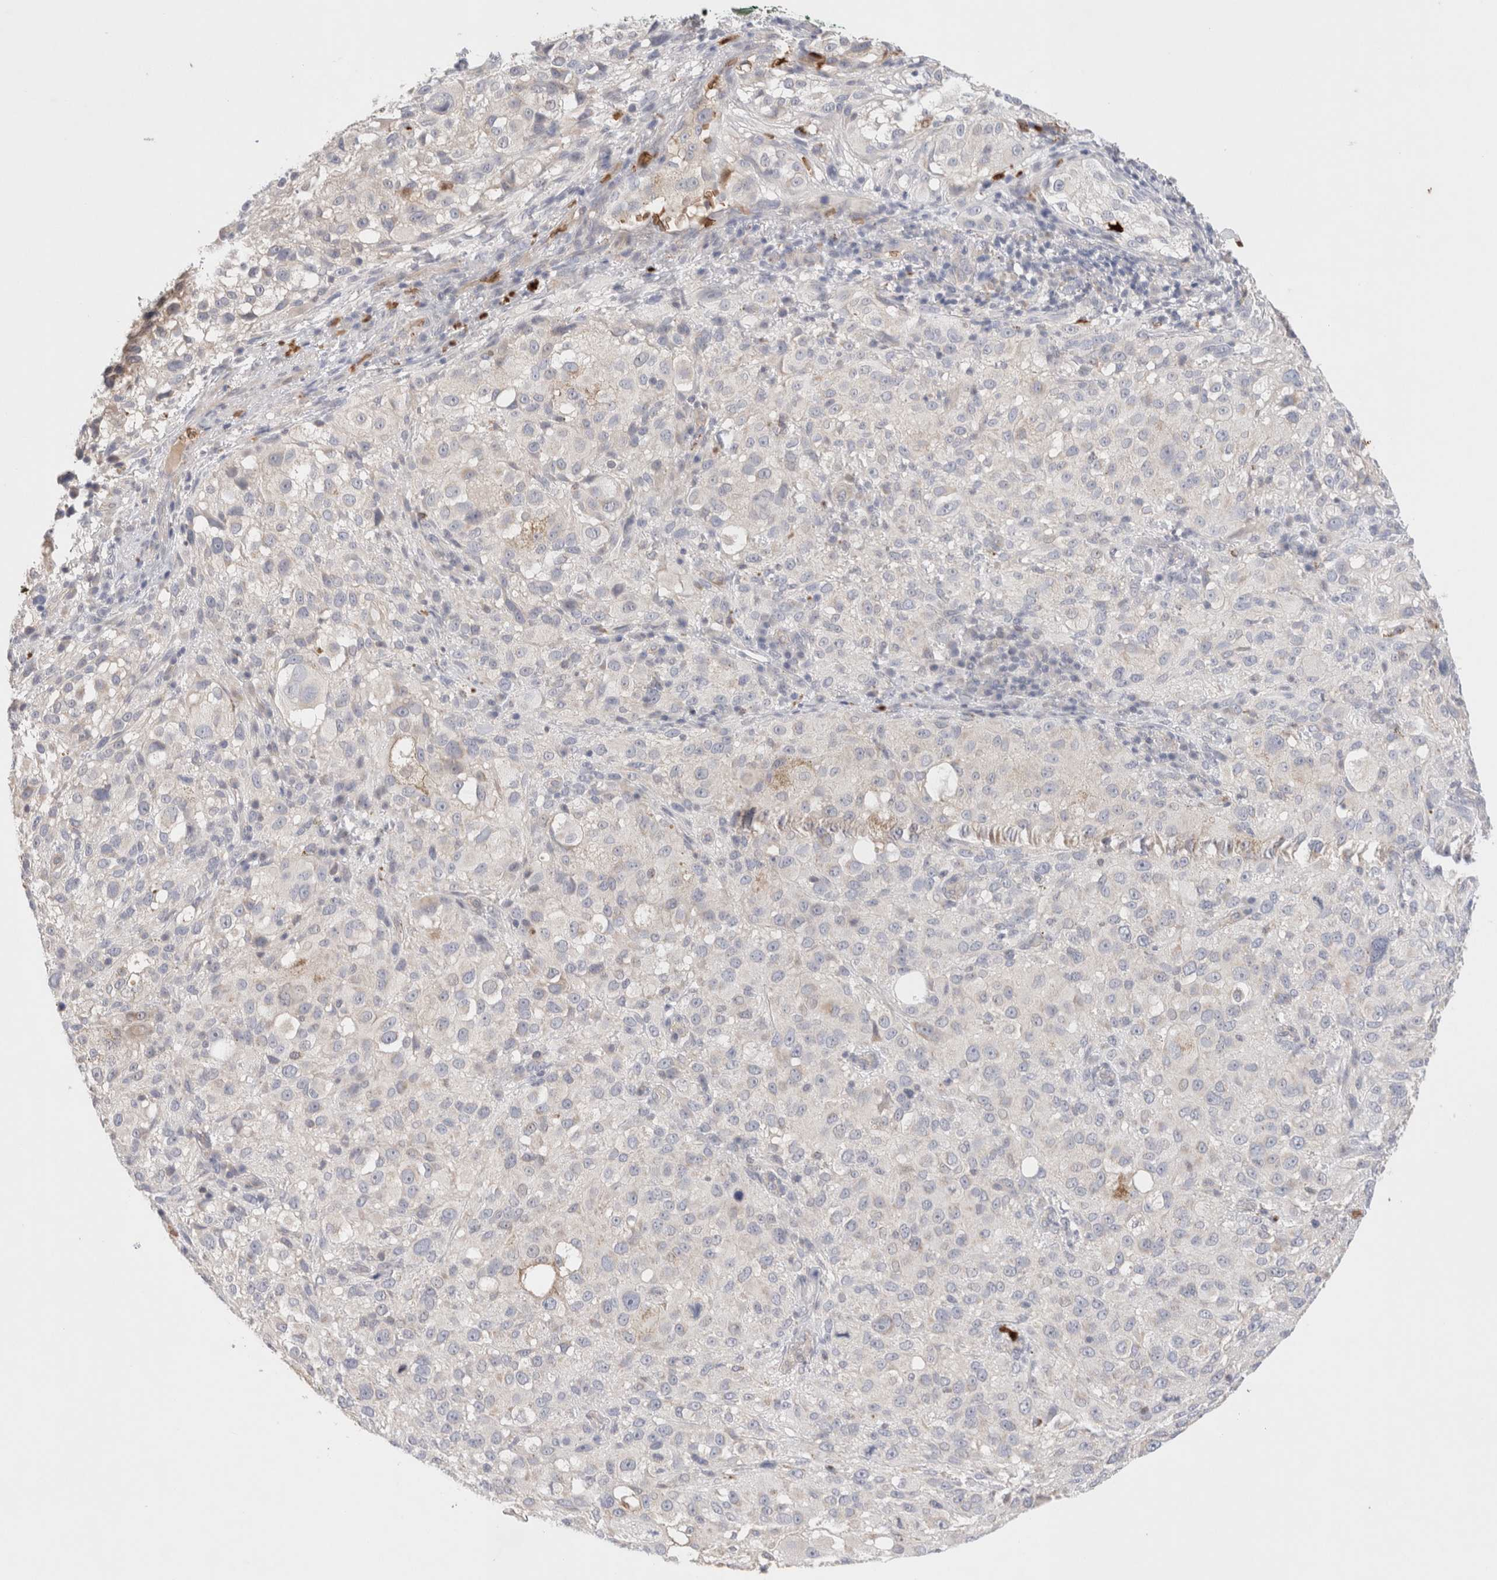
{"staining": {"intensity": "weak", "quantity": "<25%", "location": "cytoplasmic/membranous"}, "tissue": "melanoma", "cell_type": "Tumor cells", "image_type": "cancer", "snomed": [{"axis": "morphology", "description": "Necrosis, NOS"}, {"axis": "morphology", "description": "Malignant melanoma, NOS"}, {"axis": "topography", "description": "Skin"}], "caption": "This is a image of IHC staining of melanoma, which shows no staining in tumor cells.", "gene": "MST1", "patient": {"sex": "female", "age": 87}}